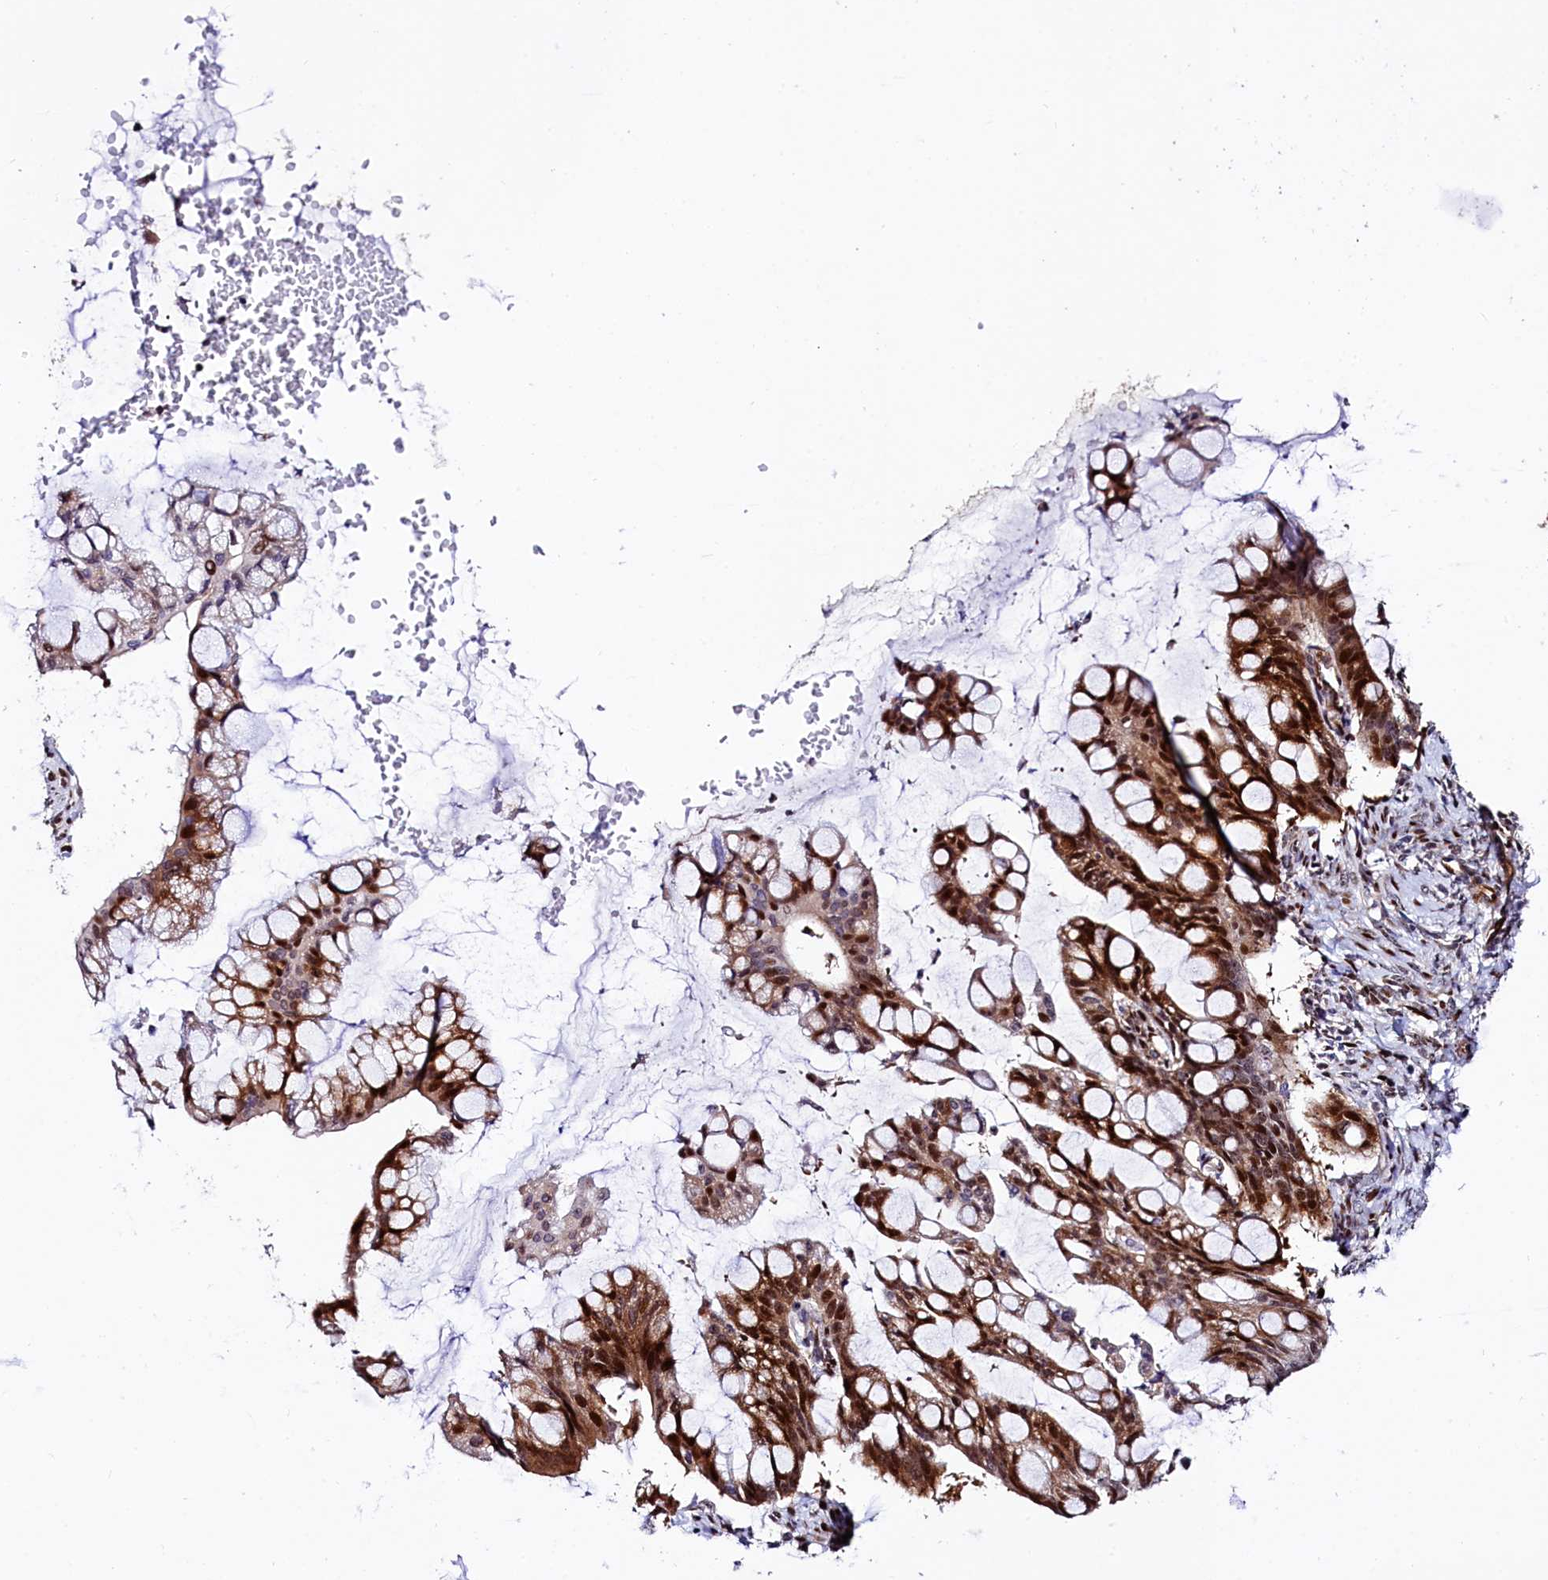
{"staining": {"intensity": "strong", "quantity": ">75%", "location": "cytoplasmic/membranous,nuclear"}, "tissue": "ovarian cancer", "cell_type": "Tumor cells", "image_type": "cancer", "snomed": [{"axis": "morphology", "description": "Cystadenocarcinoma, mucinous, NOS"}, {"axis": "topography", "description": "Ovary"}], "caption": "Immunohistochemical staining of human ovarian cancer (mucinous cystadenocarcinoma) reveals high levels of strong cytoplasmic/membranous and nuclear positivity in approximately >75% of tumor cells.", "gene": "TRMT112", "patient": {"sex": "female", "age": 73}}